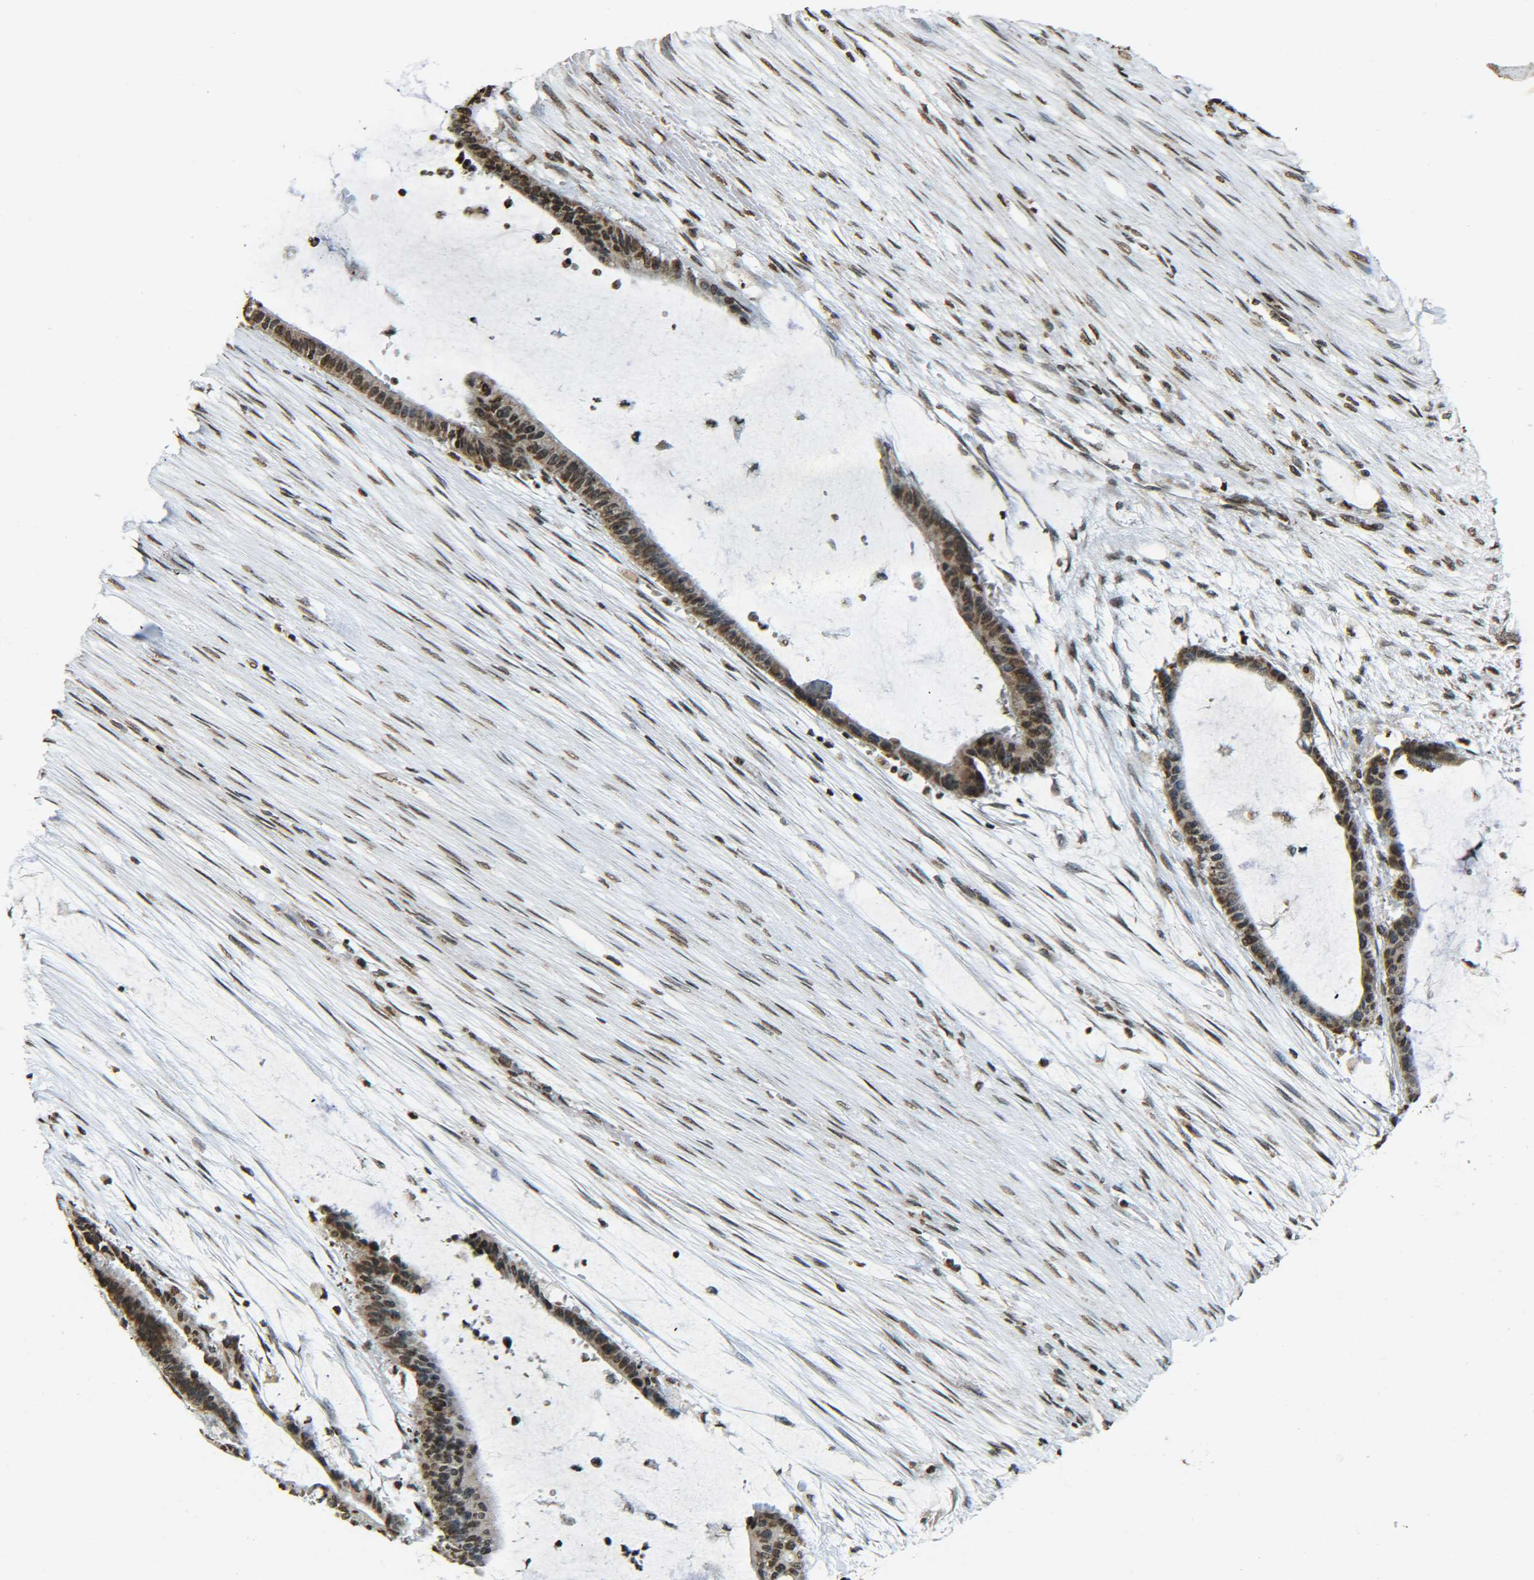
{"staining": {"intensity": "moderate", "quantity": ">75%", "location": "cytoplasmic/membranous,nuclear"}, "tissue": "liver cancer", "cell_type": "Tumor cells", "image_type": "cancer", "snomed": [{"axis": "morphology", "description": "Cholangiocarcinoma"}, {"axis": "topography", "description": "Liver"}], "caption": "Immunohistochemical staining of human cholangiocarcinoma (liver) shows medium levels of moderate cytoplasmic/membranous and nuclear protein staining in about >75% of tumor cells. (IHC, brightfield microscopy, high magnification).", "gene": "NEUROG2", "patient": {"sex": "female", "age": 73}}